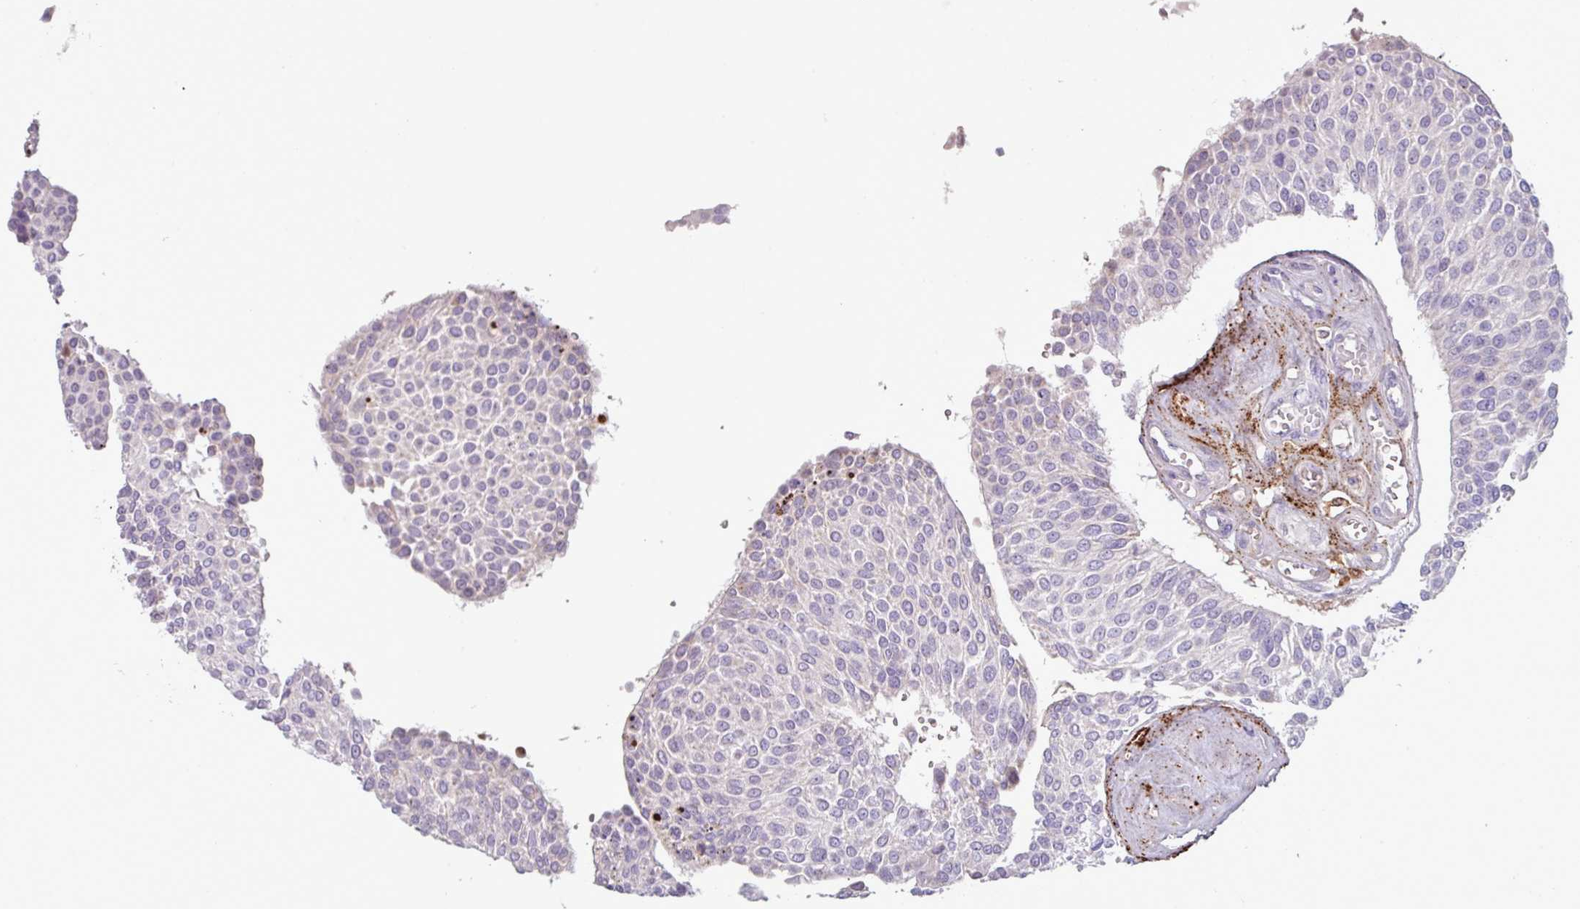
{"staining": {"intensity": "negative", "quantity": "none", "location": "none"}, "tissue": "urothelial cancer", "cell_type": "Tumor cells", "image_type": "cancer", "snomed": [{"axis": "morphology", "description": "Urothelial carcinoma, NOS"}, {"axis": "topography", "description": "Urinary bladder"}], "caption": "Immunohistochemistry of human urothelial cancer shows no expression in tumor cells. (Stains: DAB IHC with hematoxylin counter stain, Microscopy: brightfield microscopy at high magnification).", "gene": "C4B", "patient": {"sex": "male", "age": 55}}